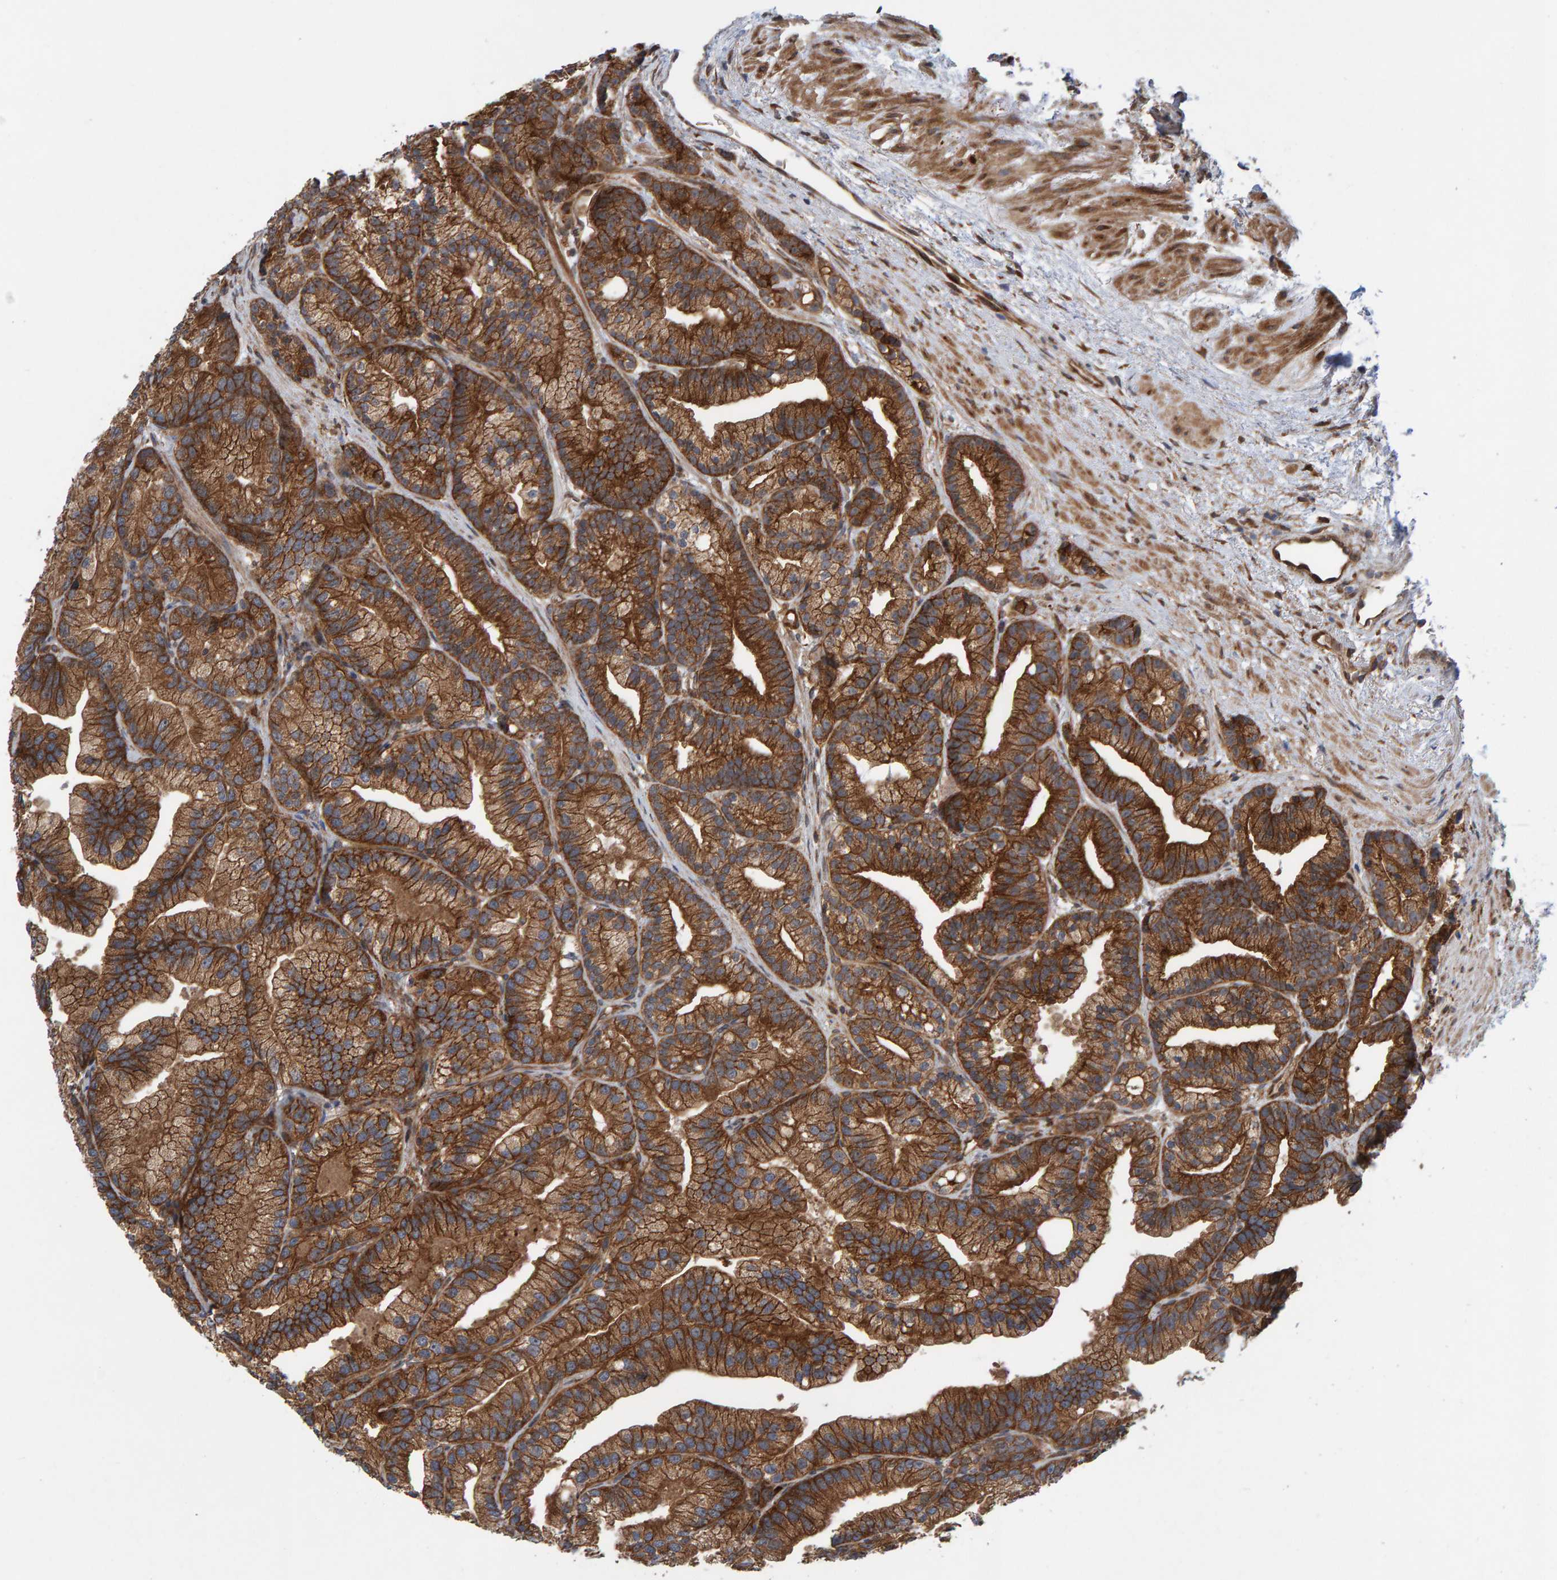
{"staining": {"intensity": "moderate", "quantity": ">75%", "location": "cytoplasmic/membranous"}, "tissue": "prostate cancer", "cell_type": "Tumor cells", "image_type": "cancer", "snomed": [{"axis": "morphology", "description": "Adenocarcinoma, Low grade"}, {"axis": "topography", "description": "Prostate"}], "caption": "Protein analysis of prostate cancer tissue demonstrates moderate cytoplasmic/membranous expression in approximately >75% of tumor cells. (DAB IHC with brightfield microscopy, high magnification).", "gene": "KIAA0753", "patient": {"sex": "male", "age": 89}}